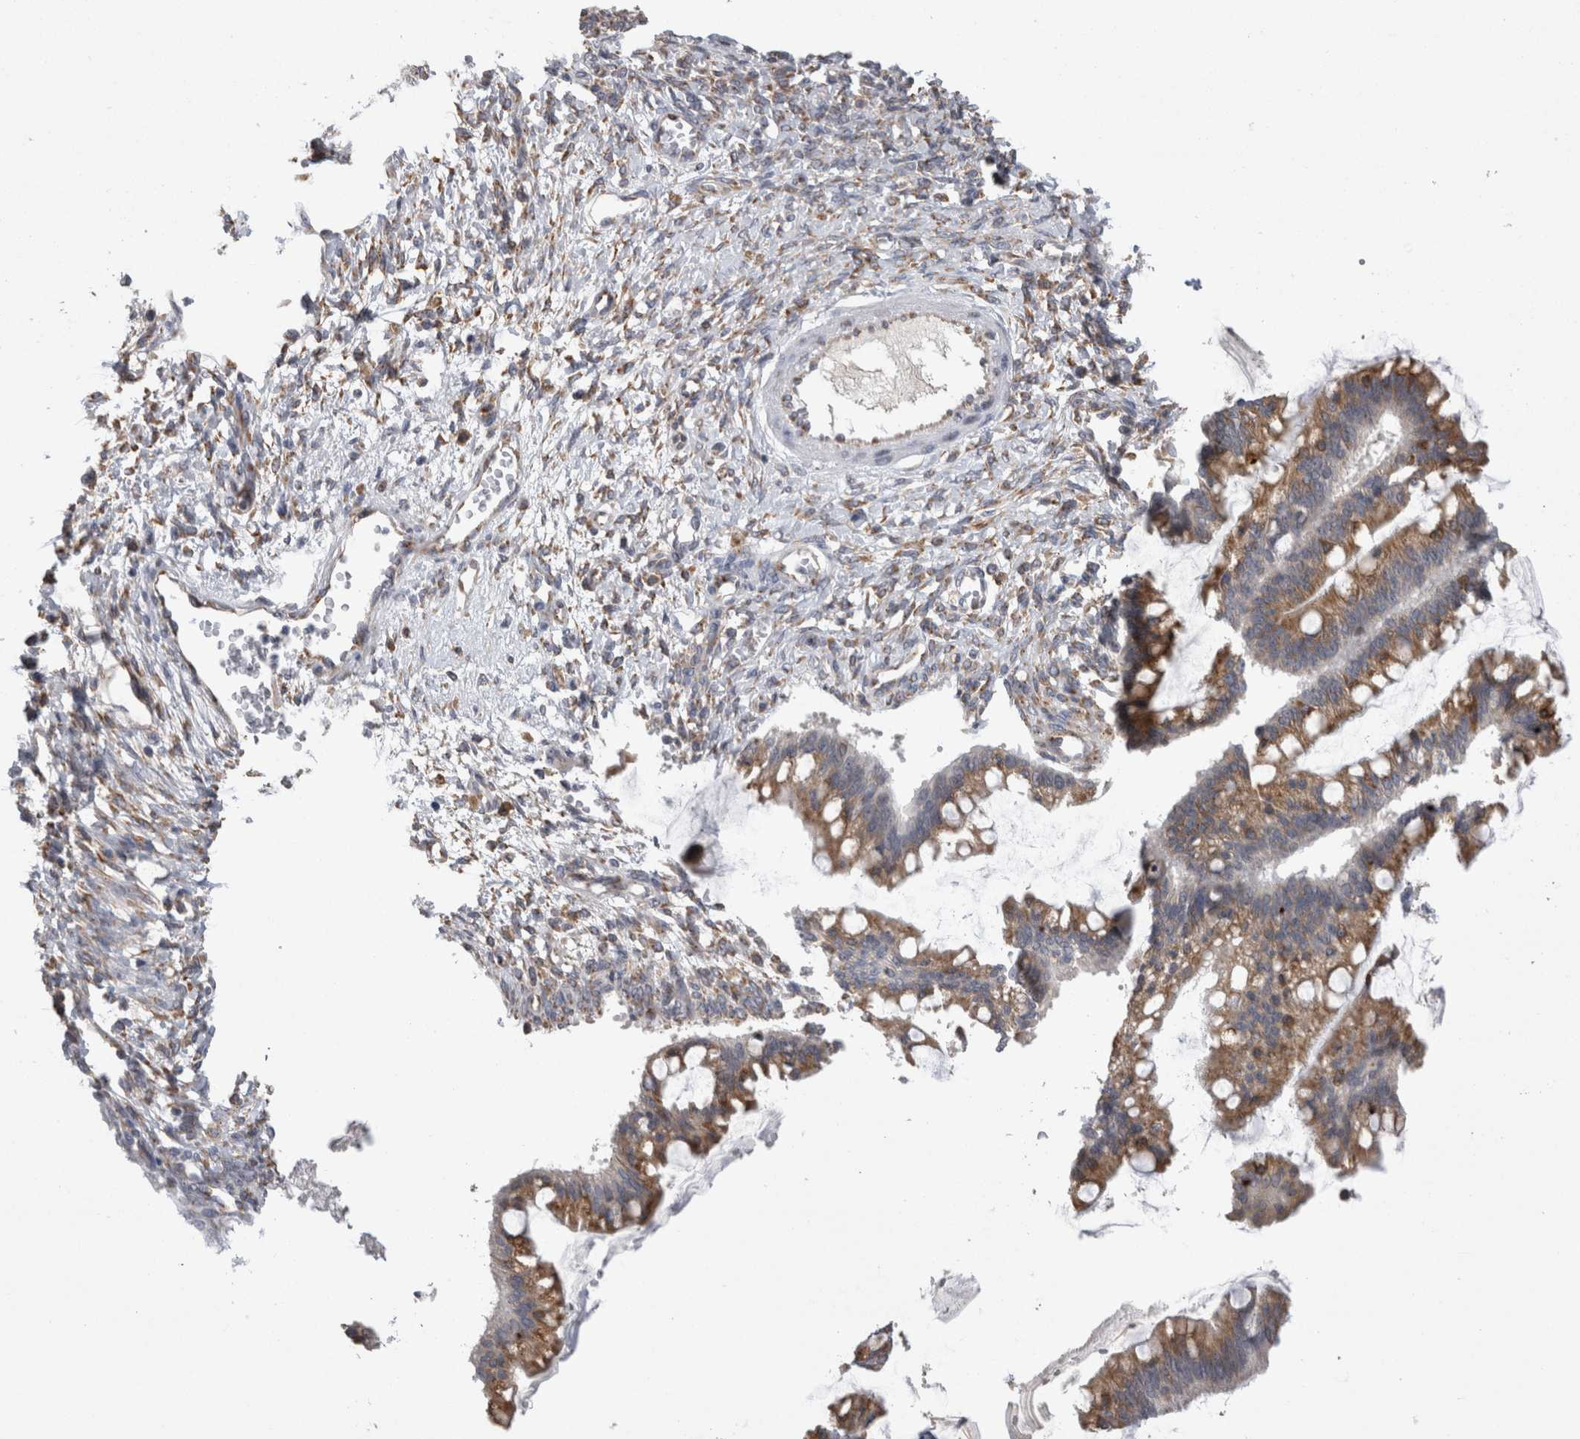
{"staining": {"intensity": "moderate", "quantity": ">75%", "location": "cytoplasmic/membranous"}, "tissue": "ovarian cancer", "cell_type": "Tumor cells", "image_type": "cancer", "snomed": [{"axis": "morphology", "description": "Cystadenocarcinoma, mucinous, NOS"}, {"axis": "topography", "description": "Ovary"}], "caption": "Immunohistochemical staining of human mucinous cystadenocarcinoma (ovarian) reveals medium levels of moderate cytoplasmic/membranous expression in approximately >75% of tumor cells. The protein is shown in brown color, while the nuclei are stained blue.", "gene": "ZNF341", "patient": {"sex": "female", "age": 73}}